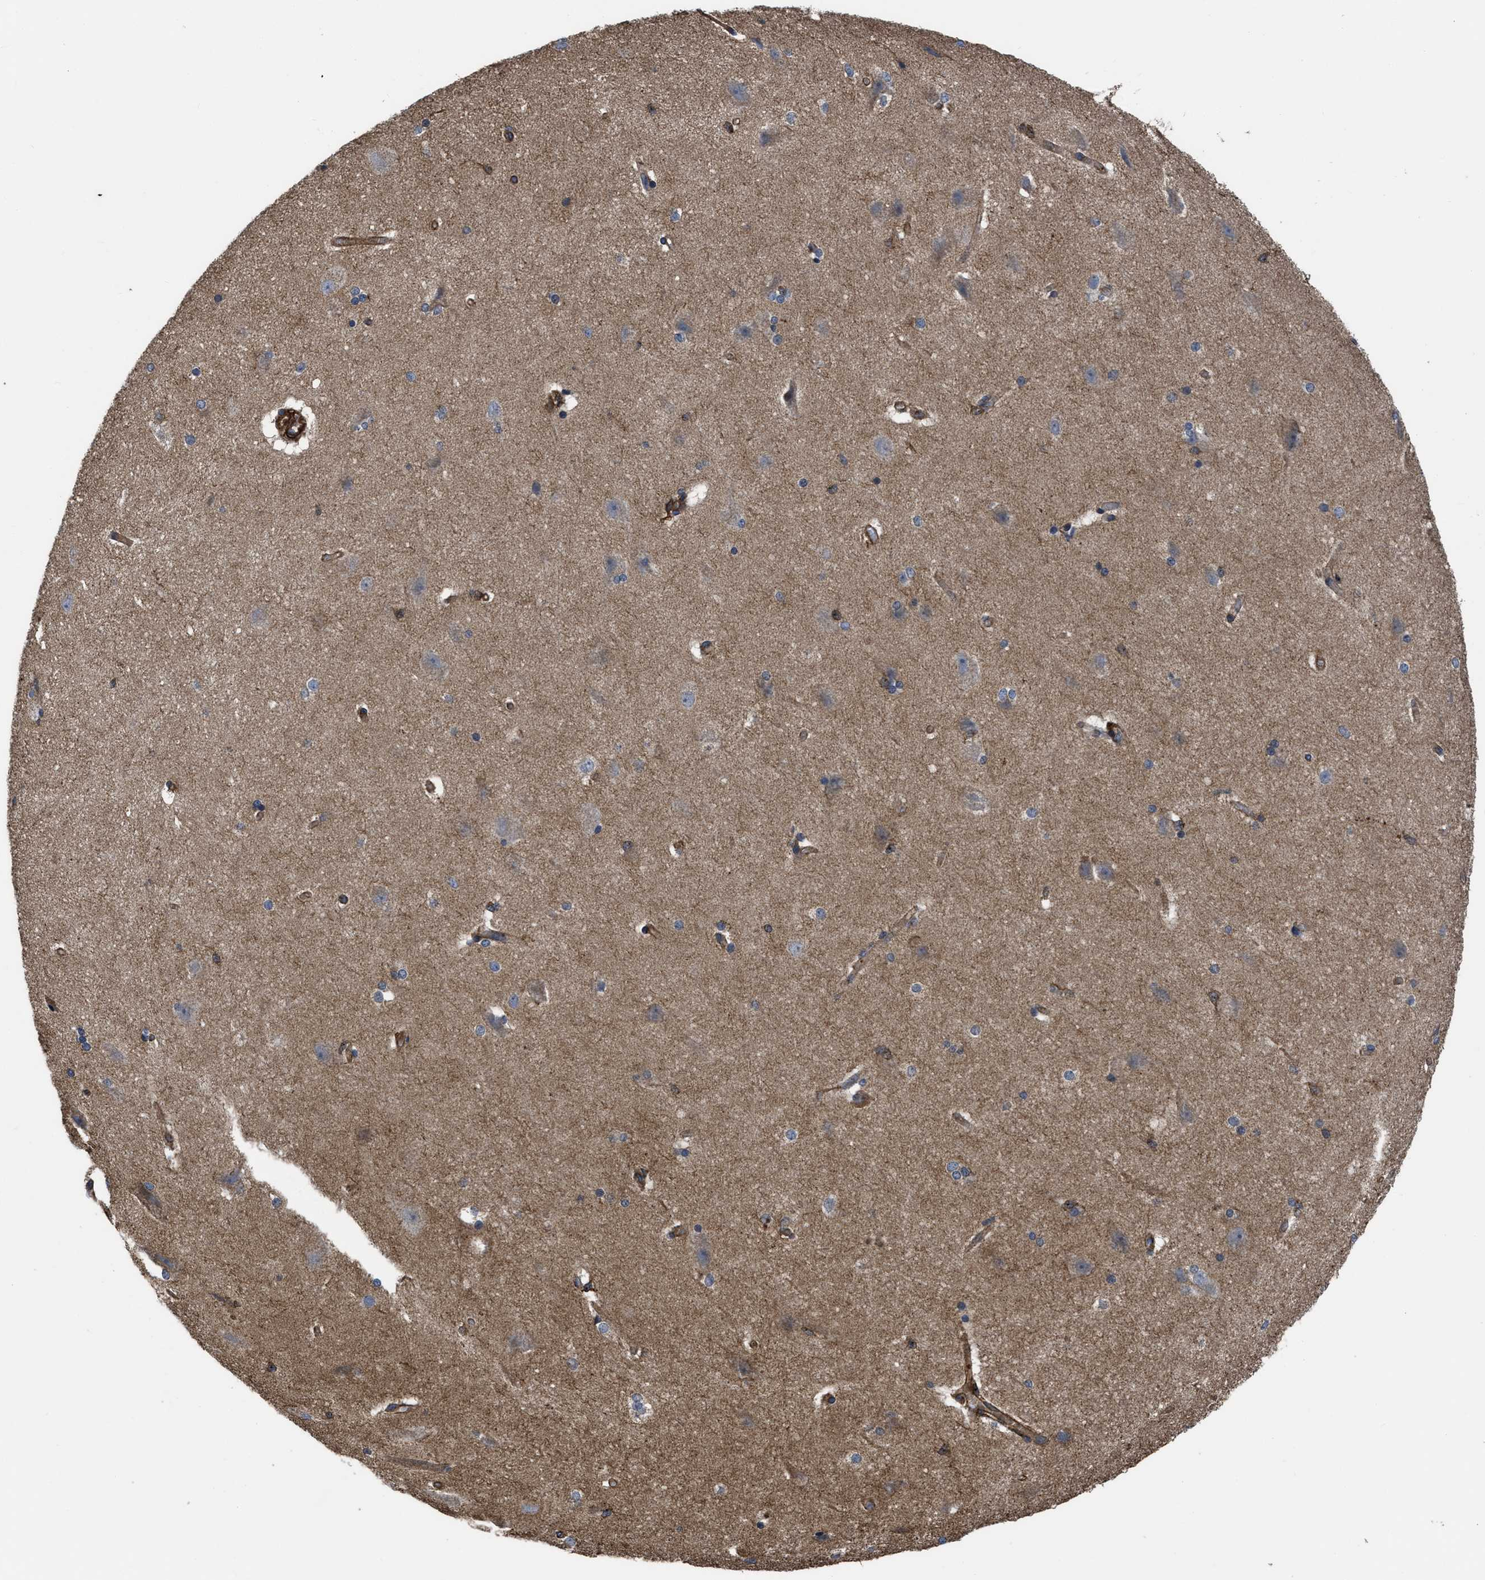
{"staining": {"intensity": "strong", "quantity": ">75%", "location": "cytoplasmic/membranous"}, "tissue": "cerebral cortex", "cell_type": "Endothelial cells", "image_type": "normal", "snomed": [{"axis": "morphology", "description": "Normal tissue, NOS"}, {"axis": "topography", "description": "Cerebral cortex"}, {"axis": "topography", "description": "Hippocampus"}], "caption": "A histopathology image of human cerebral cortex stained for a protein reveals strong cytoplasmic/membranous brown staining in endothelial cells.", "gene": "SCUBE2", "patient": {"sex": "female", "age": 19}}